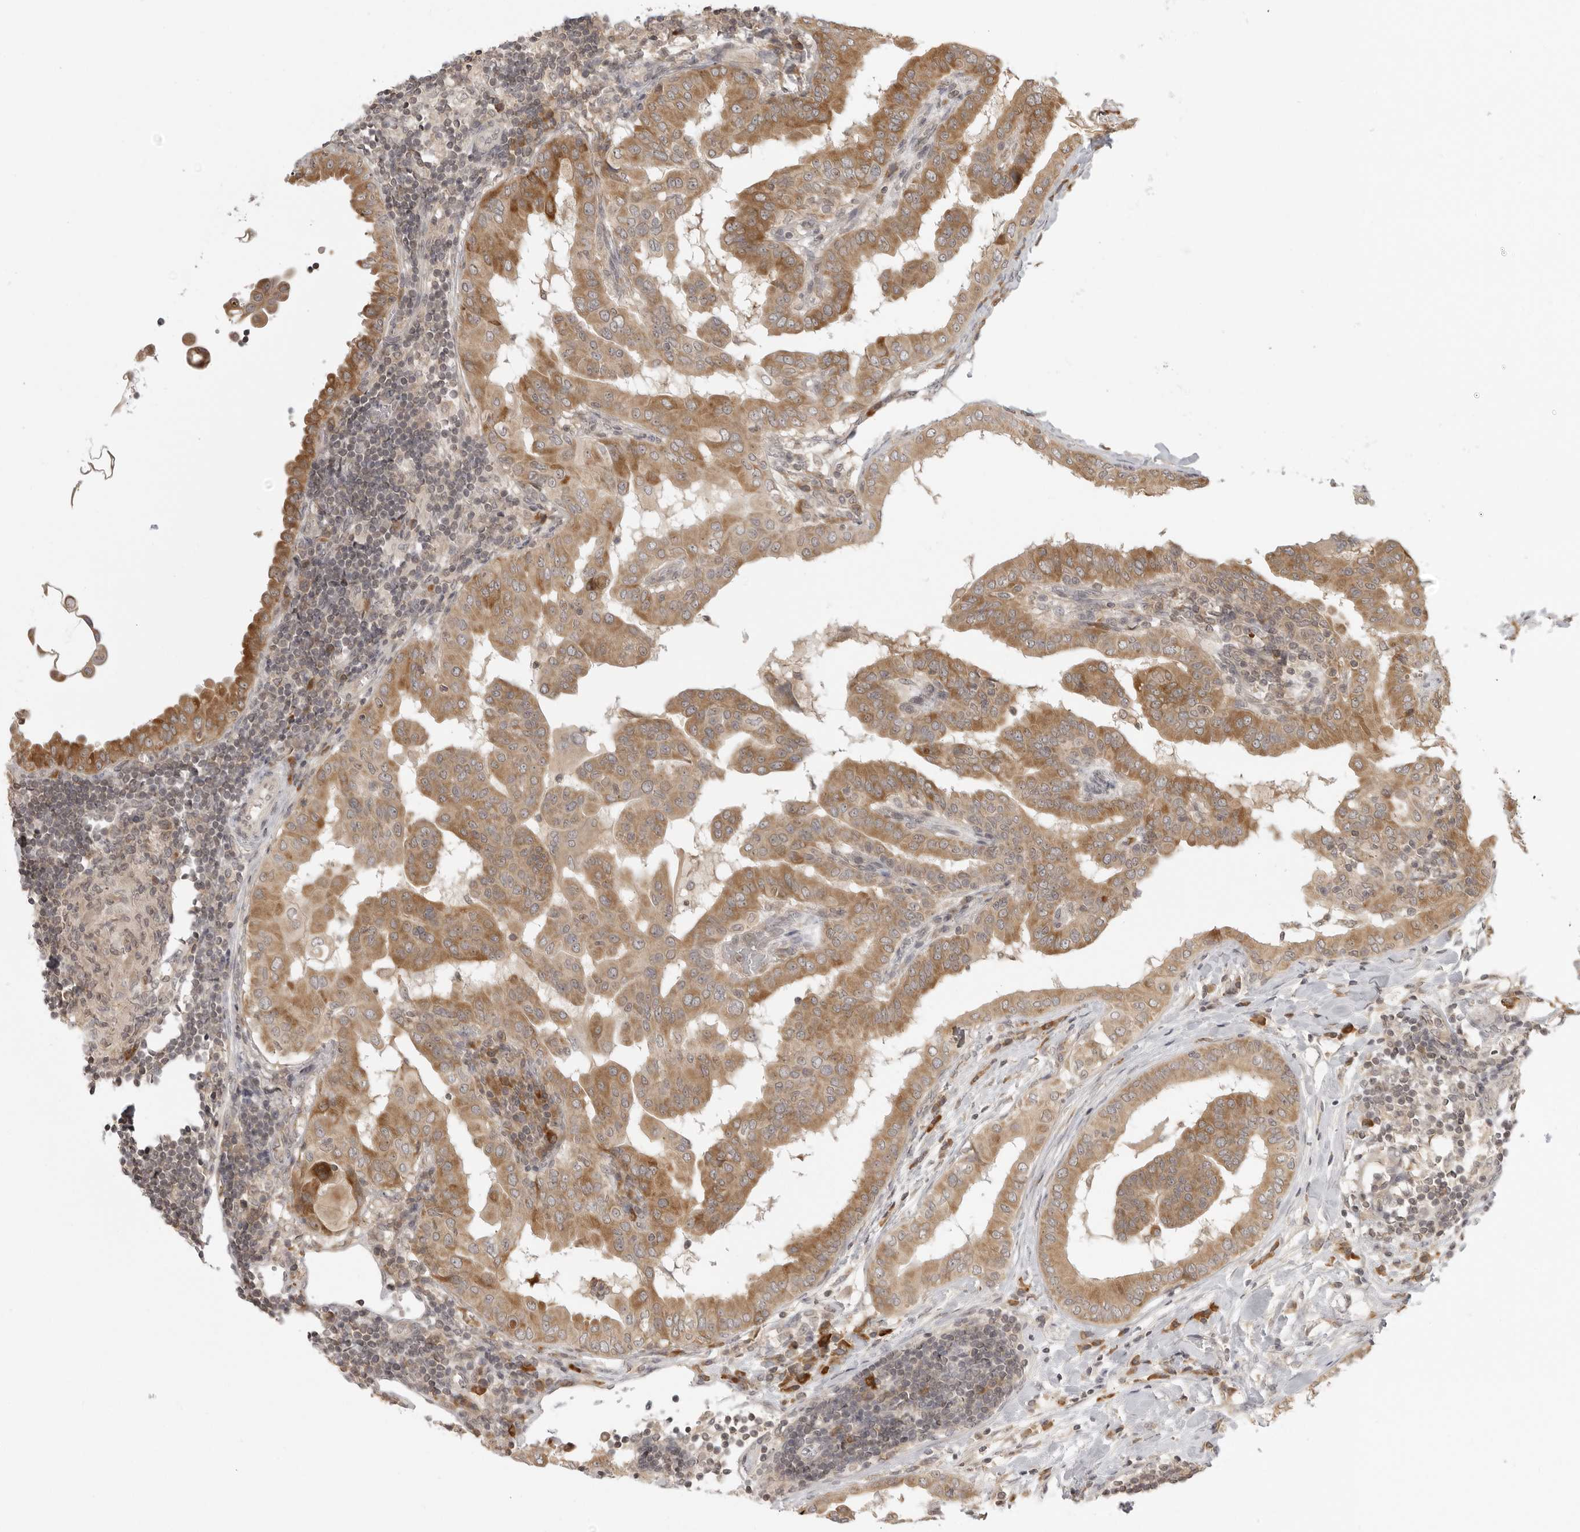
{"staining": {"intensity": "moderate", "quantity": ">75%", "location": "cytoplasmic/membranous"}, "tissue": "thyroid cancer", "cell_type": "Tumor cells", "image_type": "cancer", "snomed": [{"axis": "morphology", "description": "Papillary adenocarcinoma, NOS"}, {"axis": "topography", "description": "Thyroid gland"}], "caption": "A medium amount of moderate cytoplasmic/membranous expression is appreciated in about >75% of tumor cells in papillary adenocarcinoma (thyroid) tissue. (DAB IHC, brown staining for protein, blue staining for nuclei).", "gene": "PRRC2A", "patient": {"sex": "male", "age": 33}}